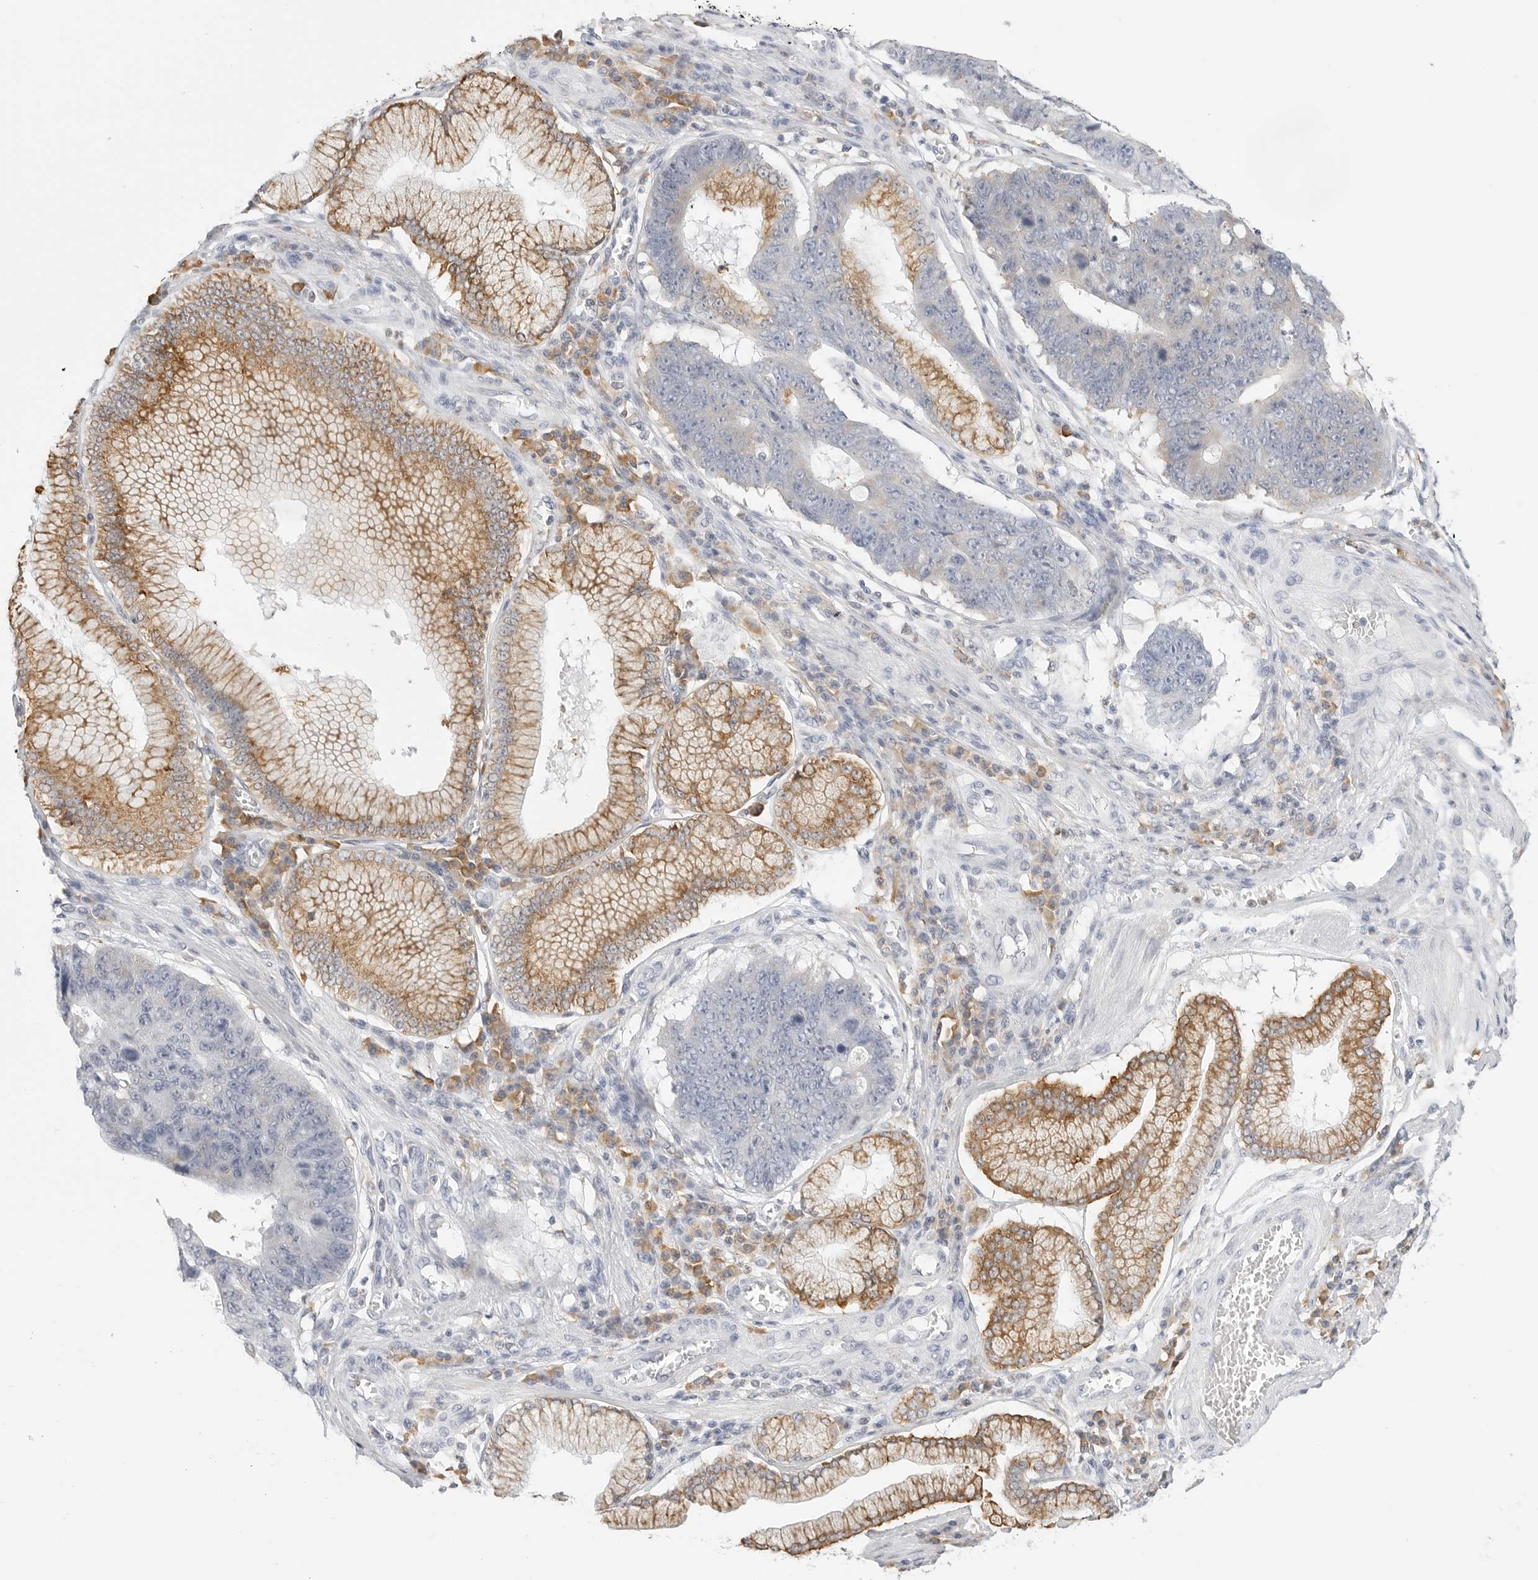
{"staining": {"intensity": "moderate", "quantity": "25%-75%", "location": "cytoplasmic/membranous"}, "tissue": "stomach cancer", "cell_type": "Tumor cells", "image_type": "cancer", "snomed": [{"axis": "morphology", "description": "Adenocarcinoma, NOS"}, {"axis": "topography", "description": "Stomach"}], "caption": "Stomach adenocarcinoma tissue displays moderate cytoplasmic/membranous expression in approximately 25%-75% of tumor cells", "gene": "THEM4", "patient": {"sex": "male", "age": 59}}